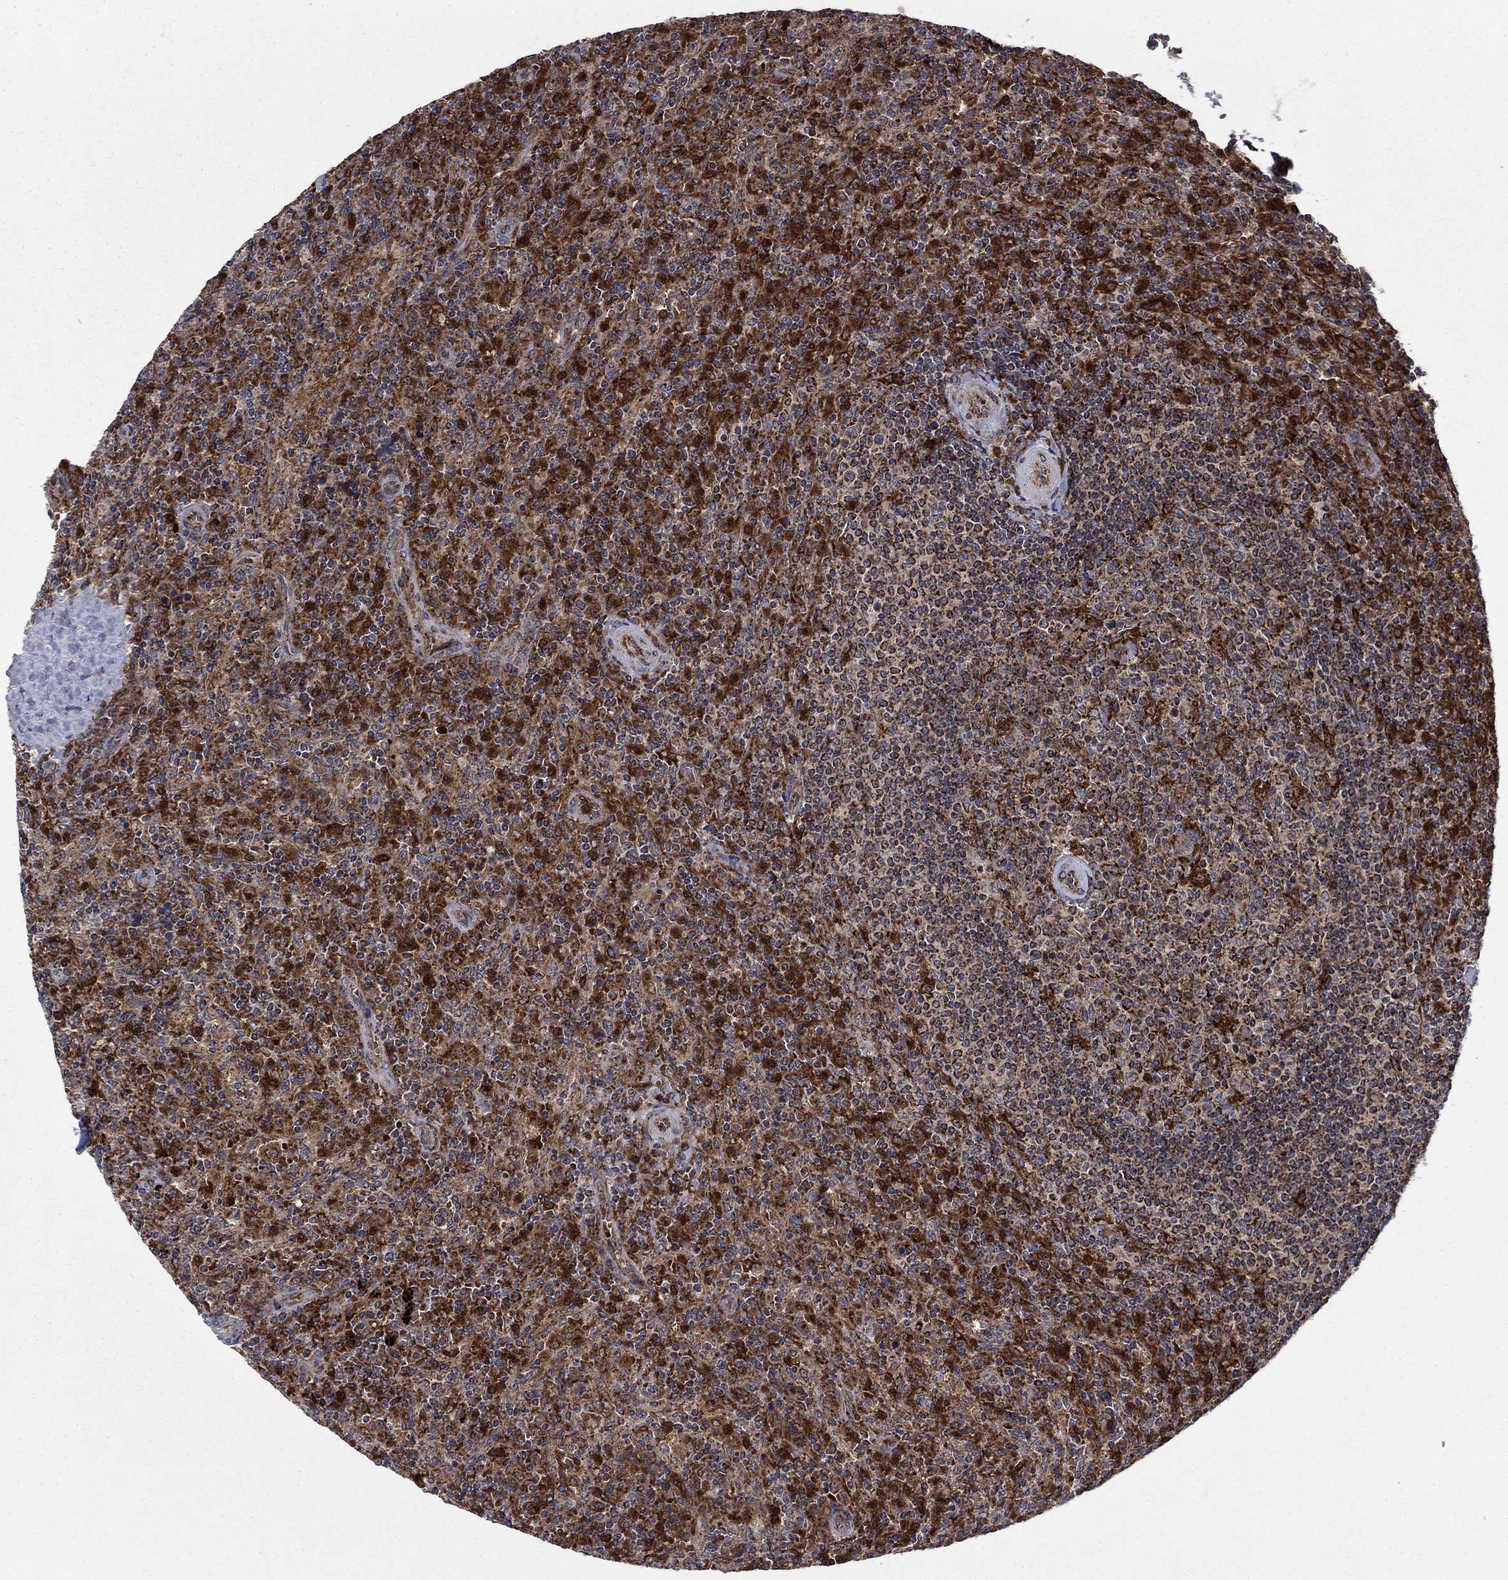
{"staining": {"intensity": "strong", "quantity": "25%-75%", "location": "cytoplasmic/membranous"}, "tissue": "lymphoma", "cell_type": "Tumor cells", "image_type": "cancer", "snomed": [{"axis": "morphology", "description": "Malignant lymphoma, non-Hodgkin's type, Low grade"}, {"axis": "topography", "description": "Spleen"}], "caption": "A photomicrograph showing strong cytoplasmic/membranous staining in about 25%-75% of tumor cells in lymphoma, as visualized by brown immunohistochemical staining.", "gene": "RNF19B", "patient": {"sex": "male", "age": 62}}